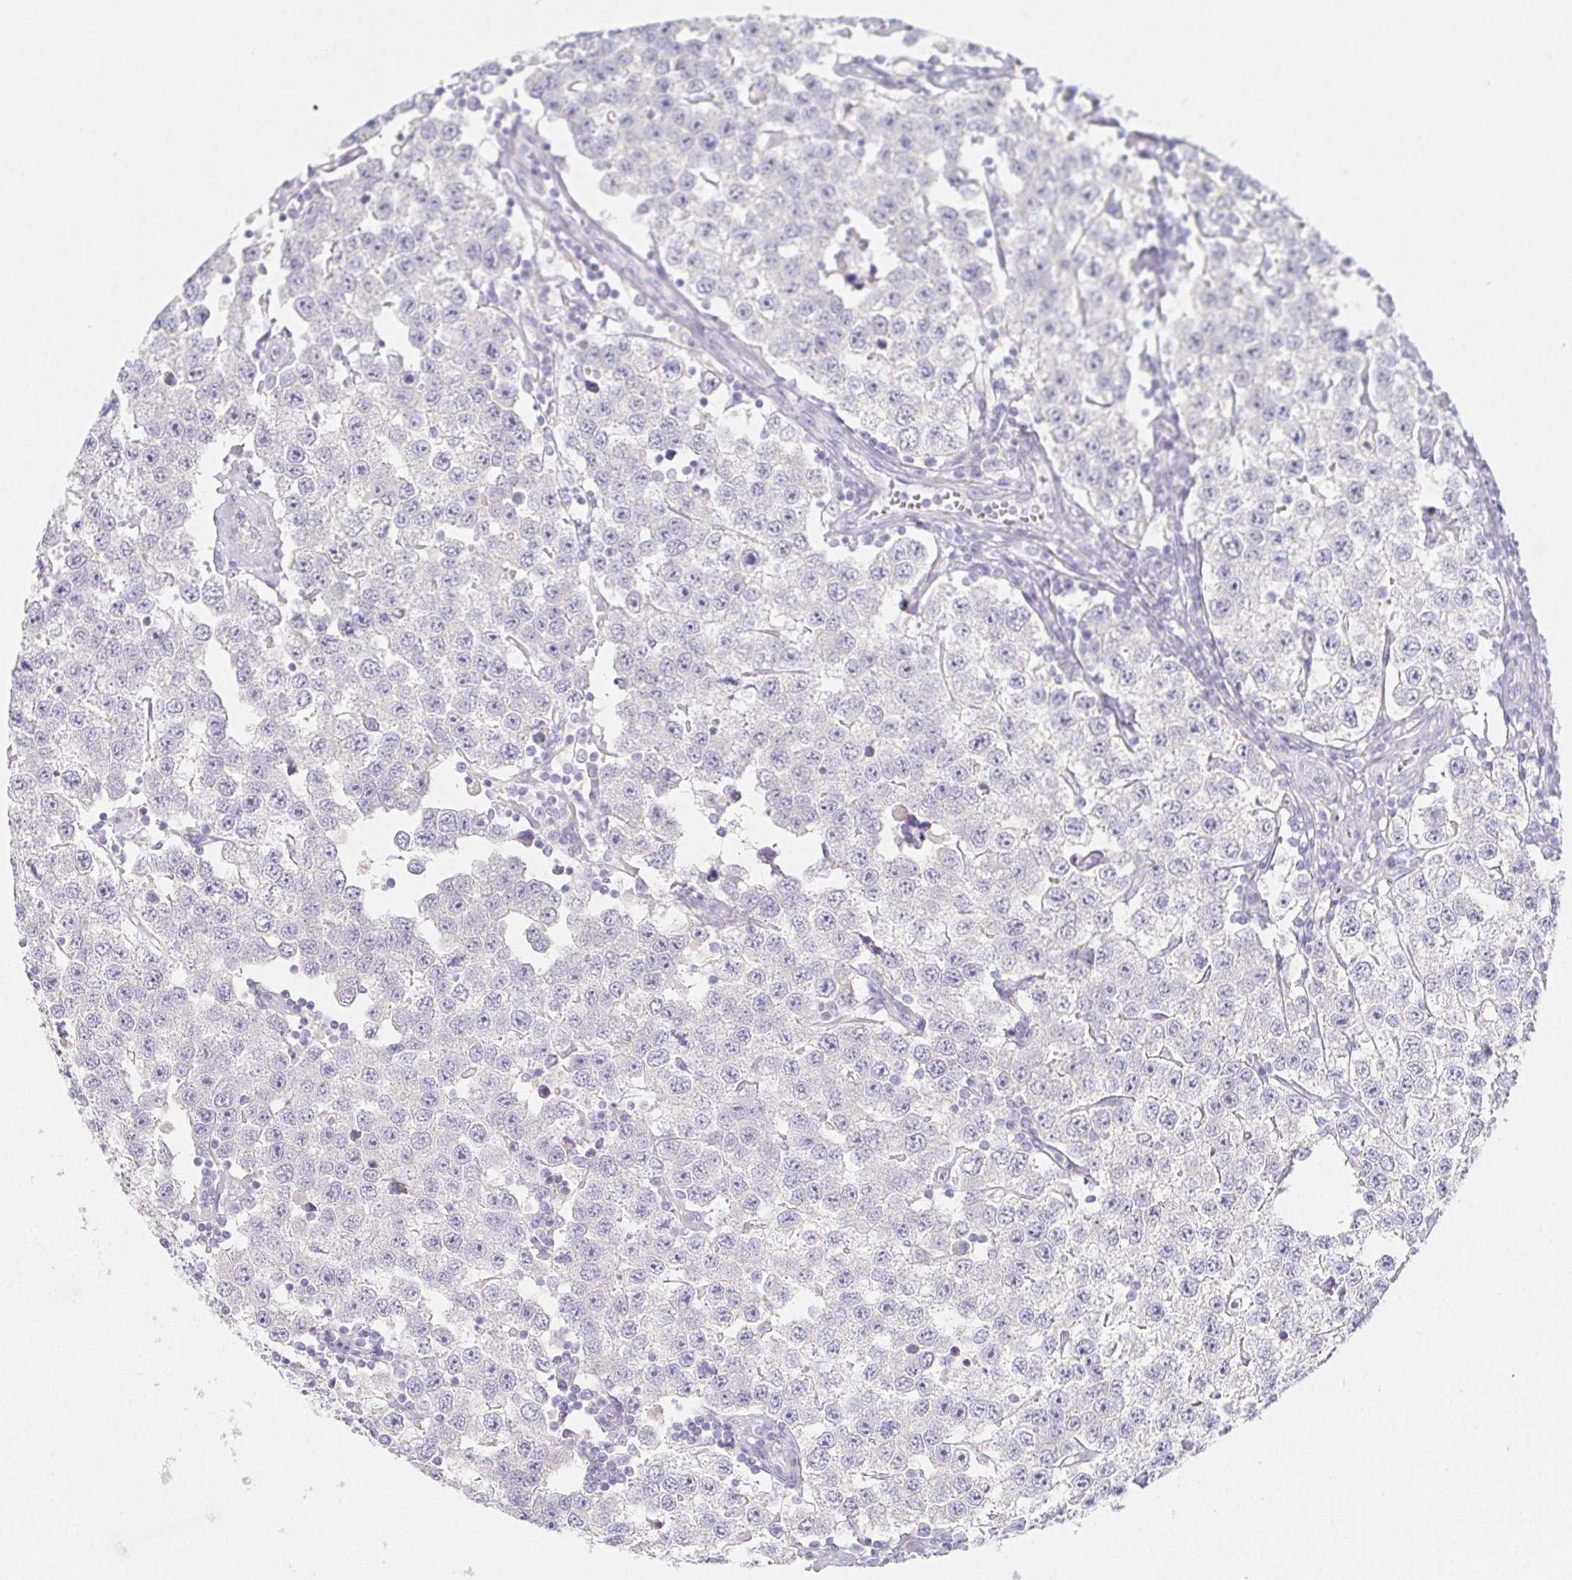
{"staining": {"intensity": "negative", "quantity": "none", "location": "none"}, "tissue": "testis cancer", "cell_type": "Tumor cells", "image_type": "cancer", "snomed": [{"axis": "morphology", "description": "Seminoma, NOS"}, {"axis": "topography", "description": "Testis"}], "caption": "High power microscopy histopathology image of an immunohistochemistry (IHC) photomicrograph of testis cancer, revealing no significant staining in tumor cells.", "gene": "GLIPR1L1", "patient": {"sex": "male", "age": 34}}